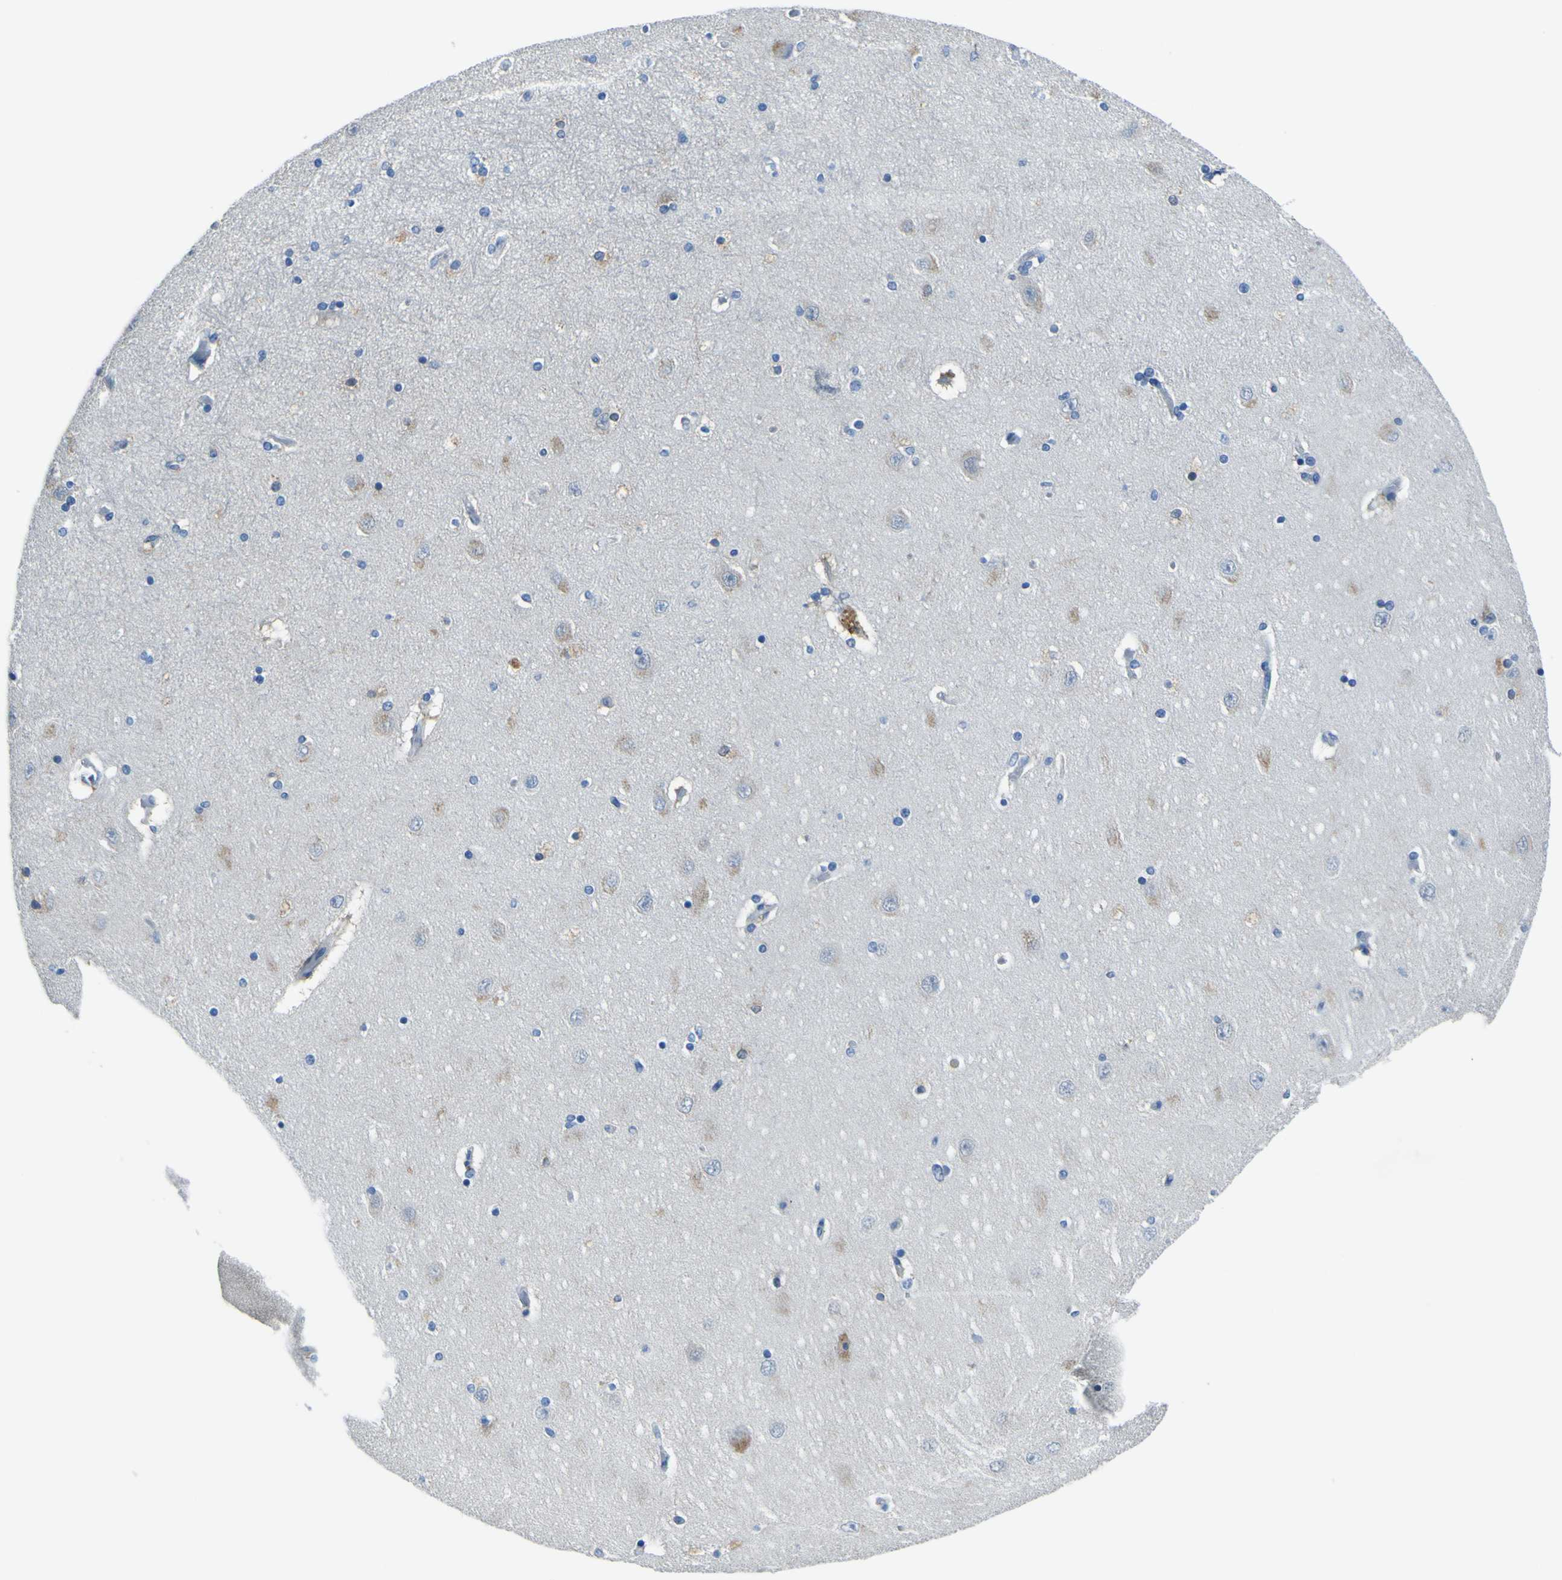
{"staining": {"intensity": "negative", "quantity": "none", "location": "none"}, "tissue": "hippocampus", "cell_type": "Glial cells", "image_type": "normal", "snomed": [{"axis": "morphology", "description": "Normal tissue, NOS"}, {"axis": "topography", "description": "Hippocampus"}], "caption": "Glial cells show no significant protein expression in benign hippocampus. The staining is performed using DAB brown chromogen with nuclei counter-stained in using hematoxylin.", "gene": "PHKG1", "patient": {"sex": "female", "age": 54}}